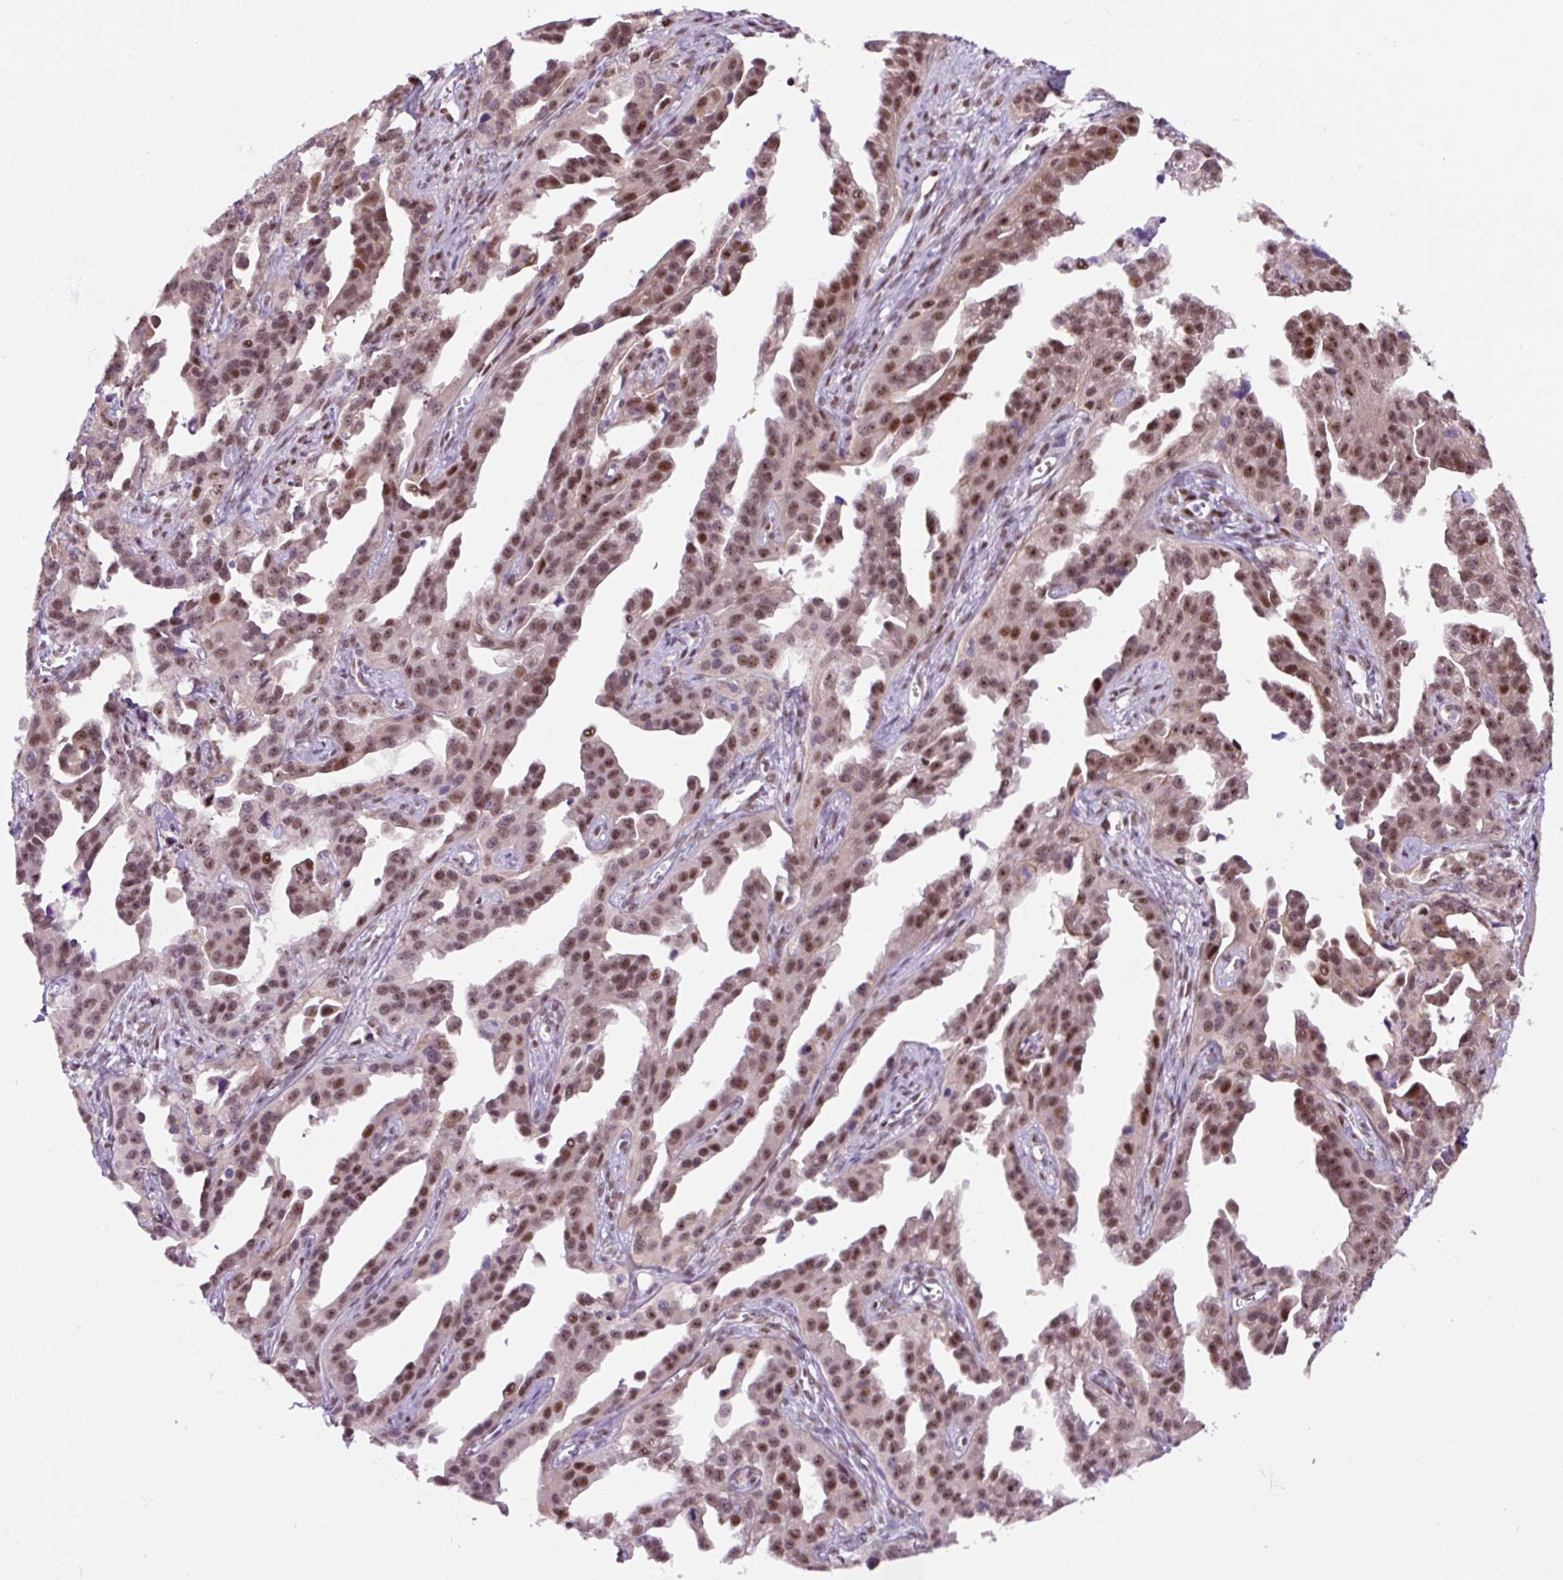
{"staining": {"intensity": "moderate", "quantity": ">75%", "location": "nuclear"}, "tissue": "ovarian cancer", "cell_type": "Tumor cells", "image_type": "cancer", "snomed": [{"axis": "morphology", "description": "Cystadenocarcinoma, serous, NOS"}, {"axis": "topography", "description": "Ovary"}], "caption": "This is a micrograph of immunohistochemistry staining of serous cystadenocarcinoma (ovarian), which shows moderate positivity in the nuclear of tumor cells.", "gene": "TAF1A", "patient": {"sex": "female", "age": 75}}